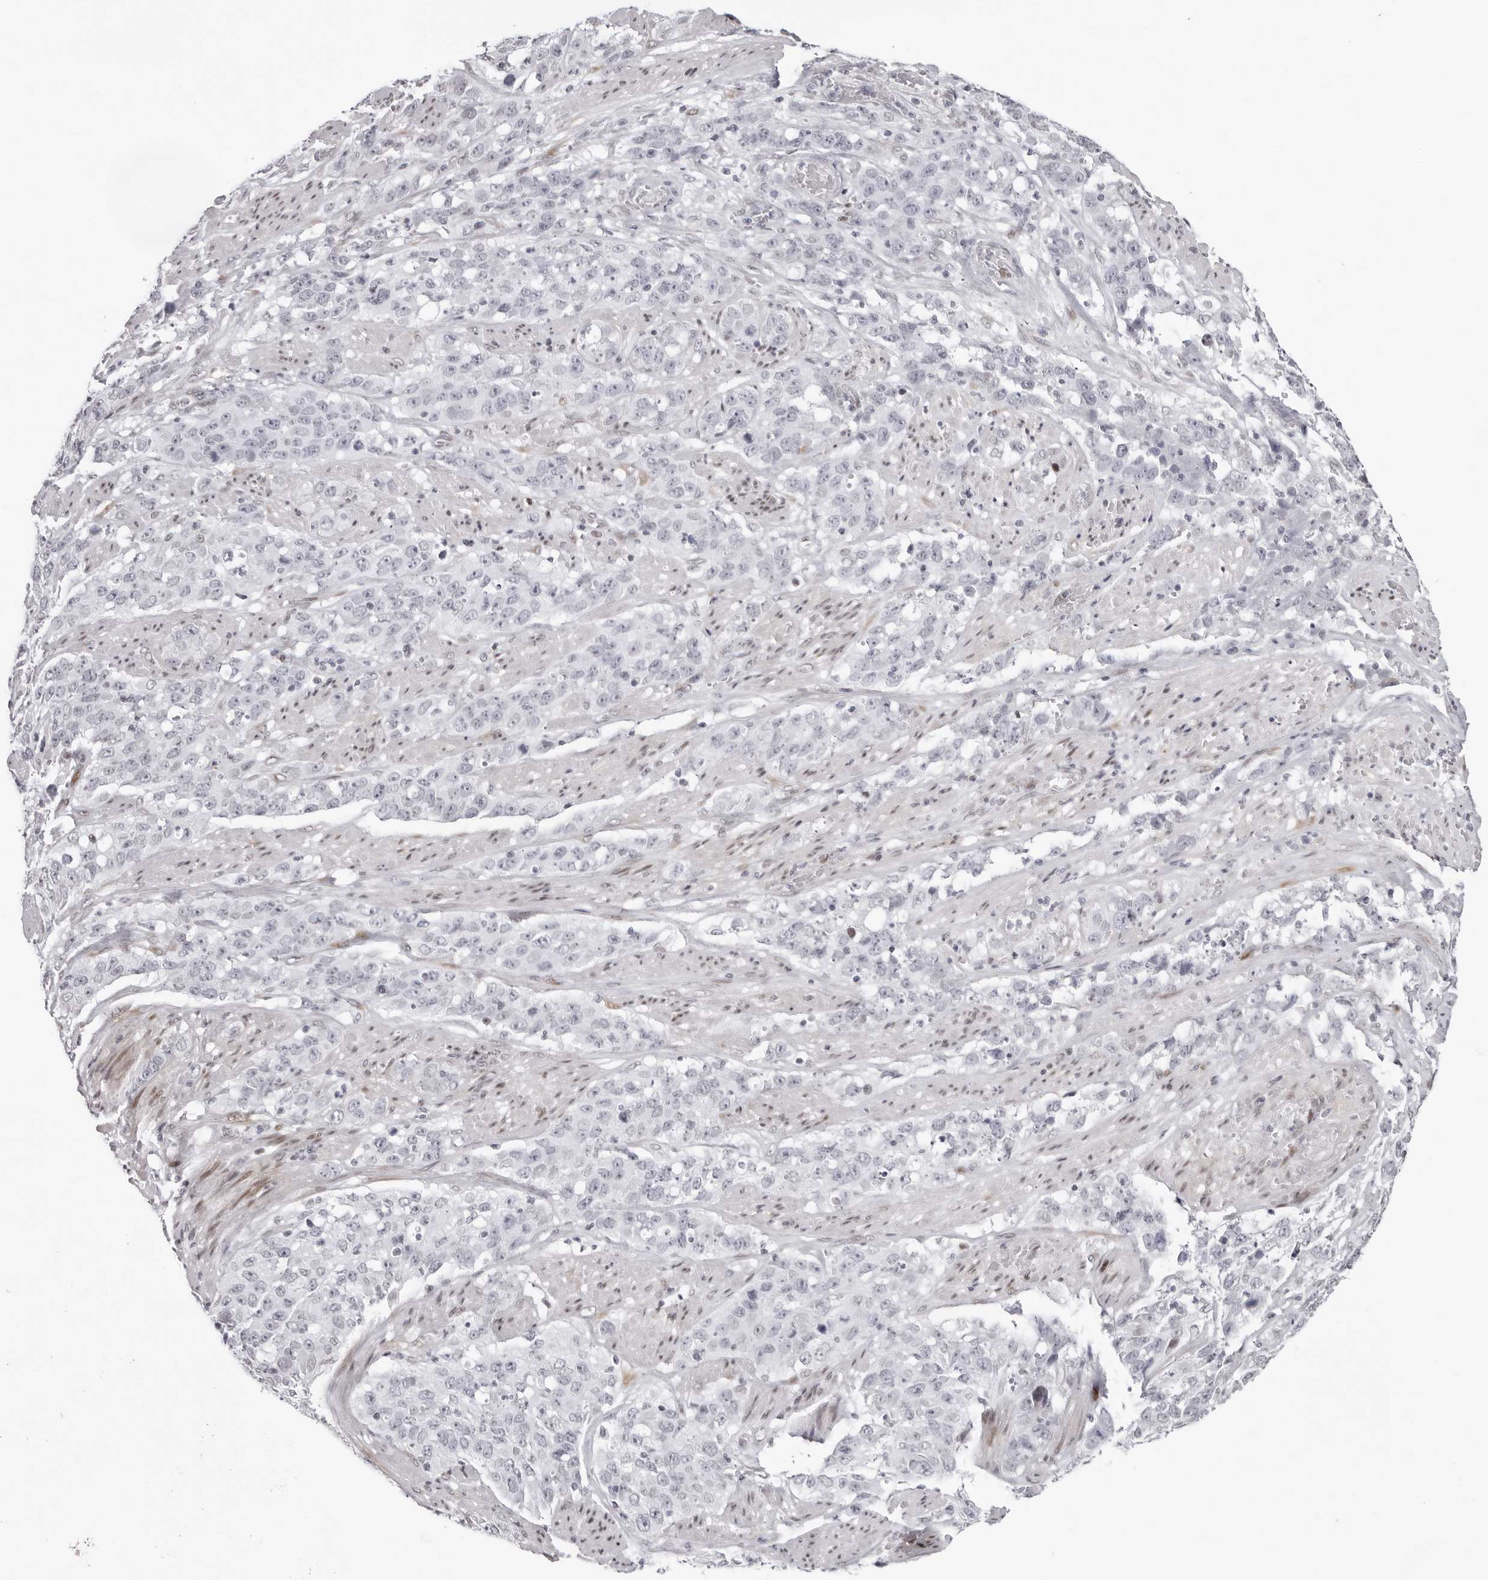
{"staining": {"intensity": "negative", "quantity": "none", "location": "none"}, "tissue": "stomach cancer", "cell_type": "Tumor cells", "image_type": "cancer", "snomed": [{"axis": "morphology", "description": "Adenocarcinoma, NOS"}, {"axis": "topography", "description": "Stomach"}], "caption": "A micrograph of stomach adenocarcinoma stained for a protein shows no brown staining in tumor cells.", "gene": "NTPCR", "patient": {"sex": "male", "age": 48}}